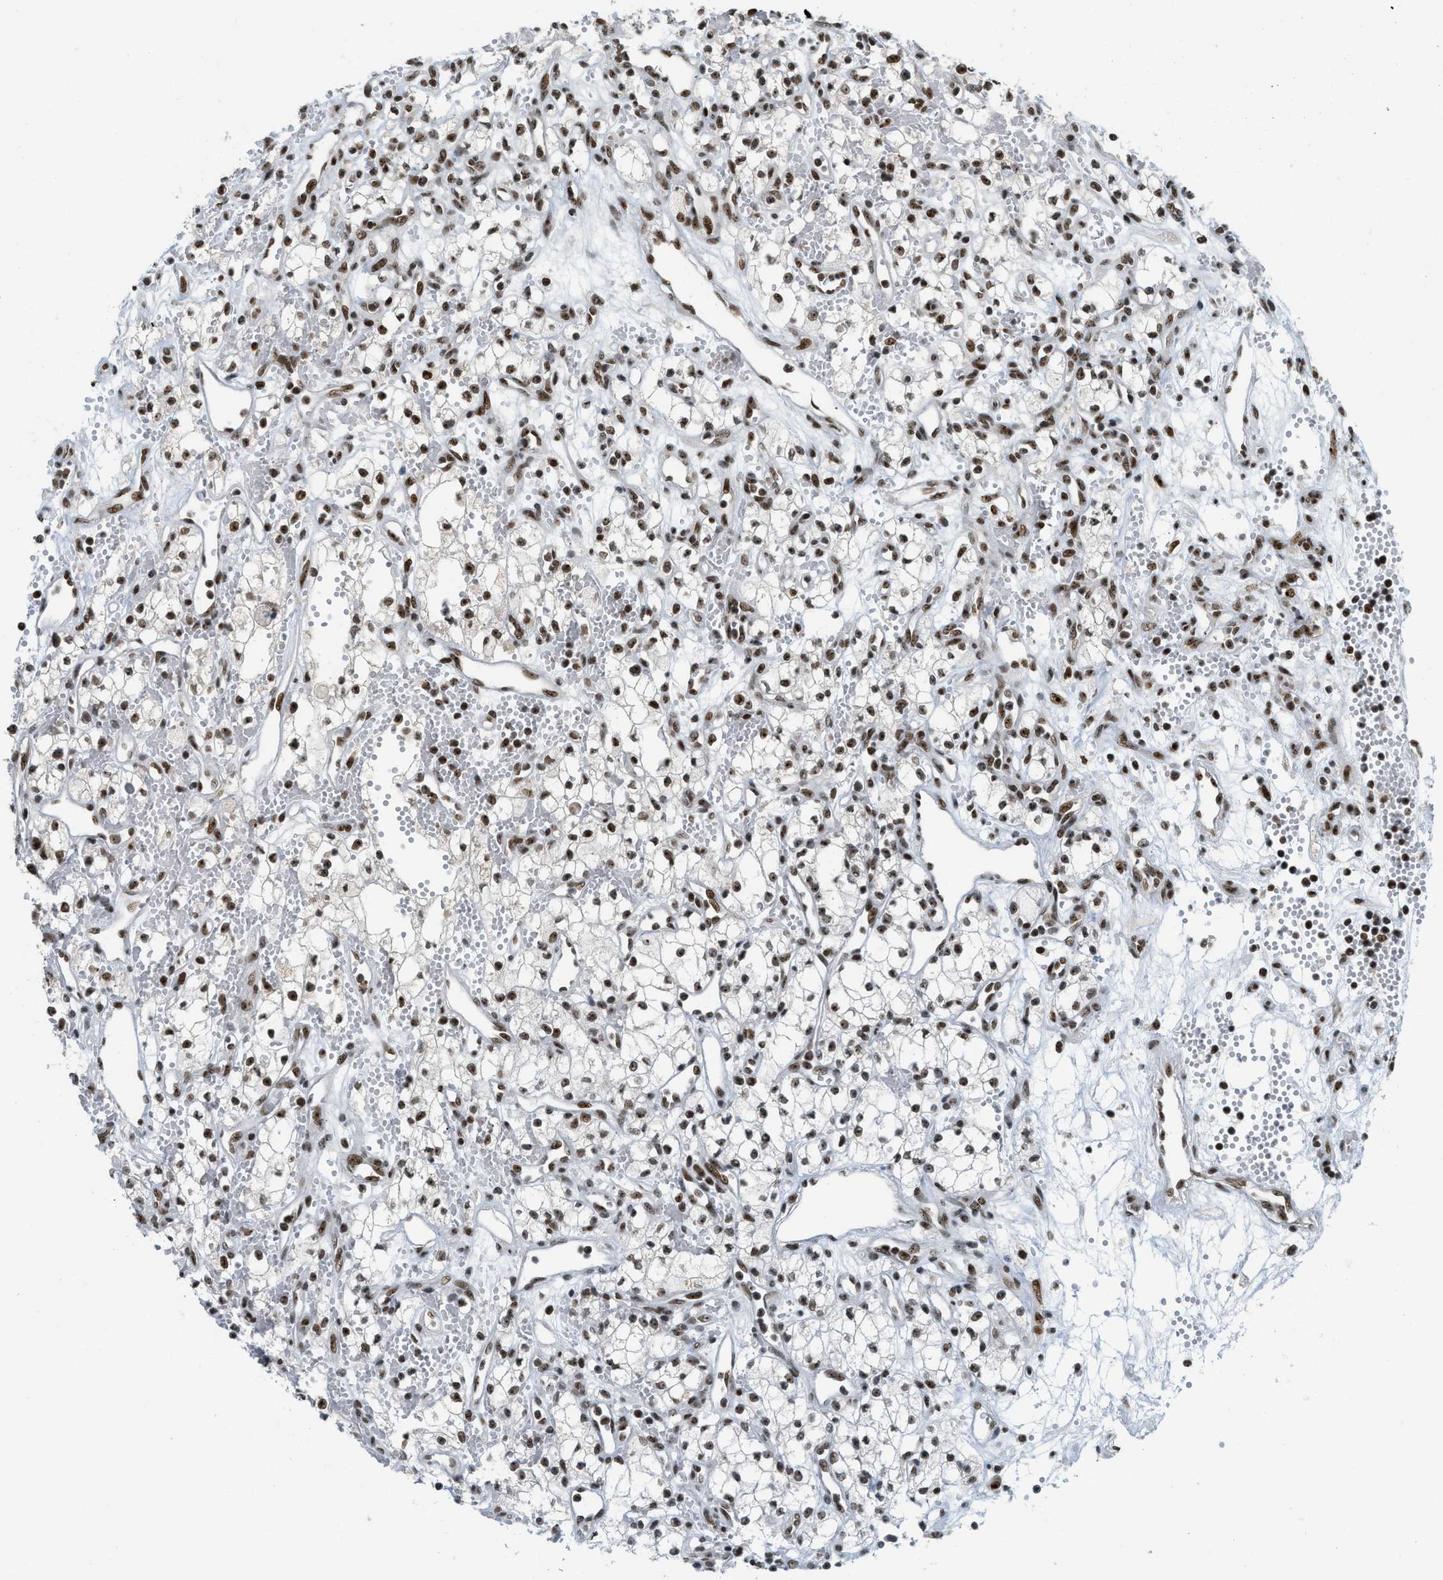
{"staining": {"intensity": "moderate", "quantity": ">75%", "location": "nuclear"}, "tissue": "renal cancer", "cell_type": "Tumor cells", "image_type": "cancer", "snomed": [{"axis": "morphology", "description": "Adenocarcinoma, NOS"}, {"axis": "topography", "description": "Kidney"}], "caption": "Immunohistochemistry micrograph of human renal cancer (adenocarcinoma) stained for a protein (brown), which displays medium levels of moderate nuclear positivity in approximately >75% of tumor cells.", "gene": "URB1", "patient": {"sex": "male", "age": 59}}